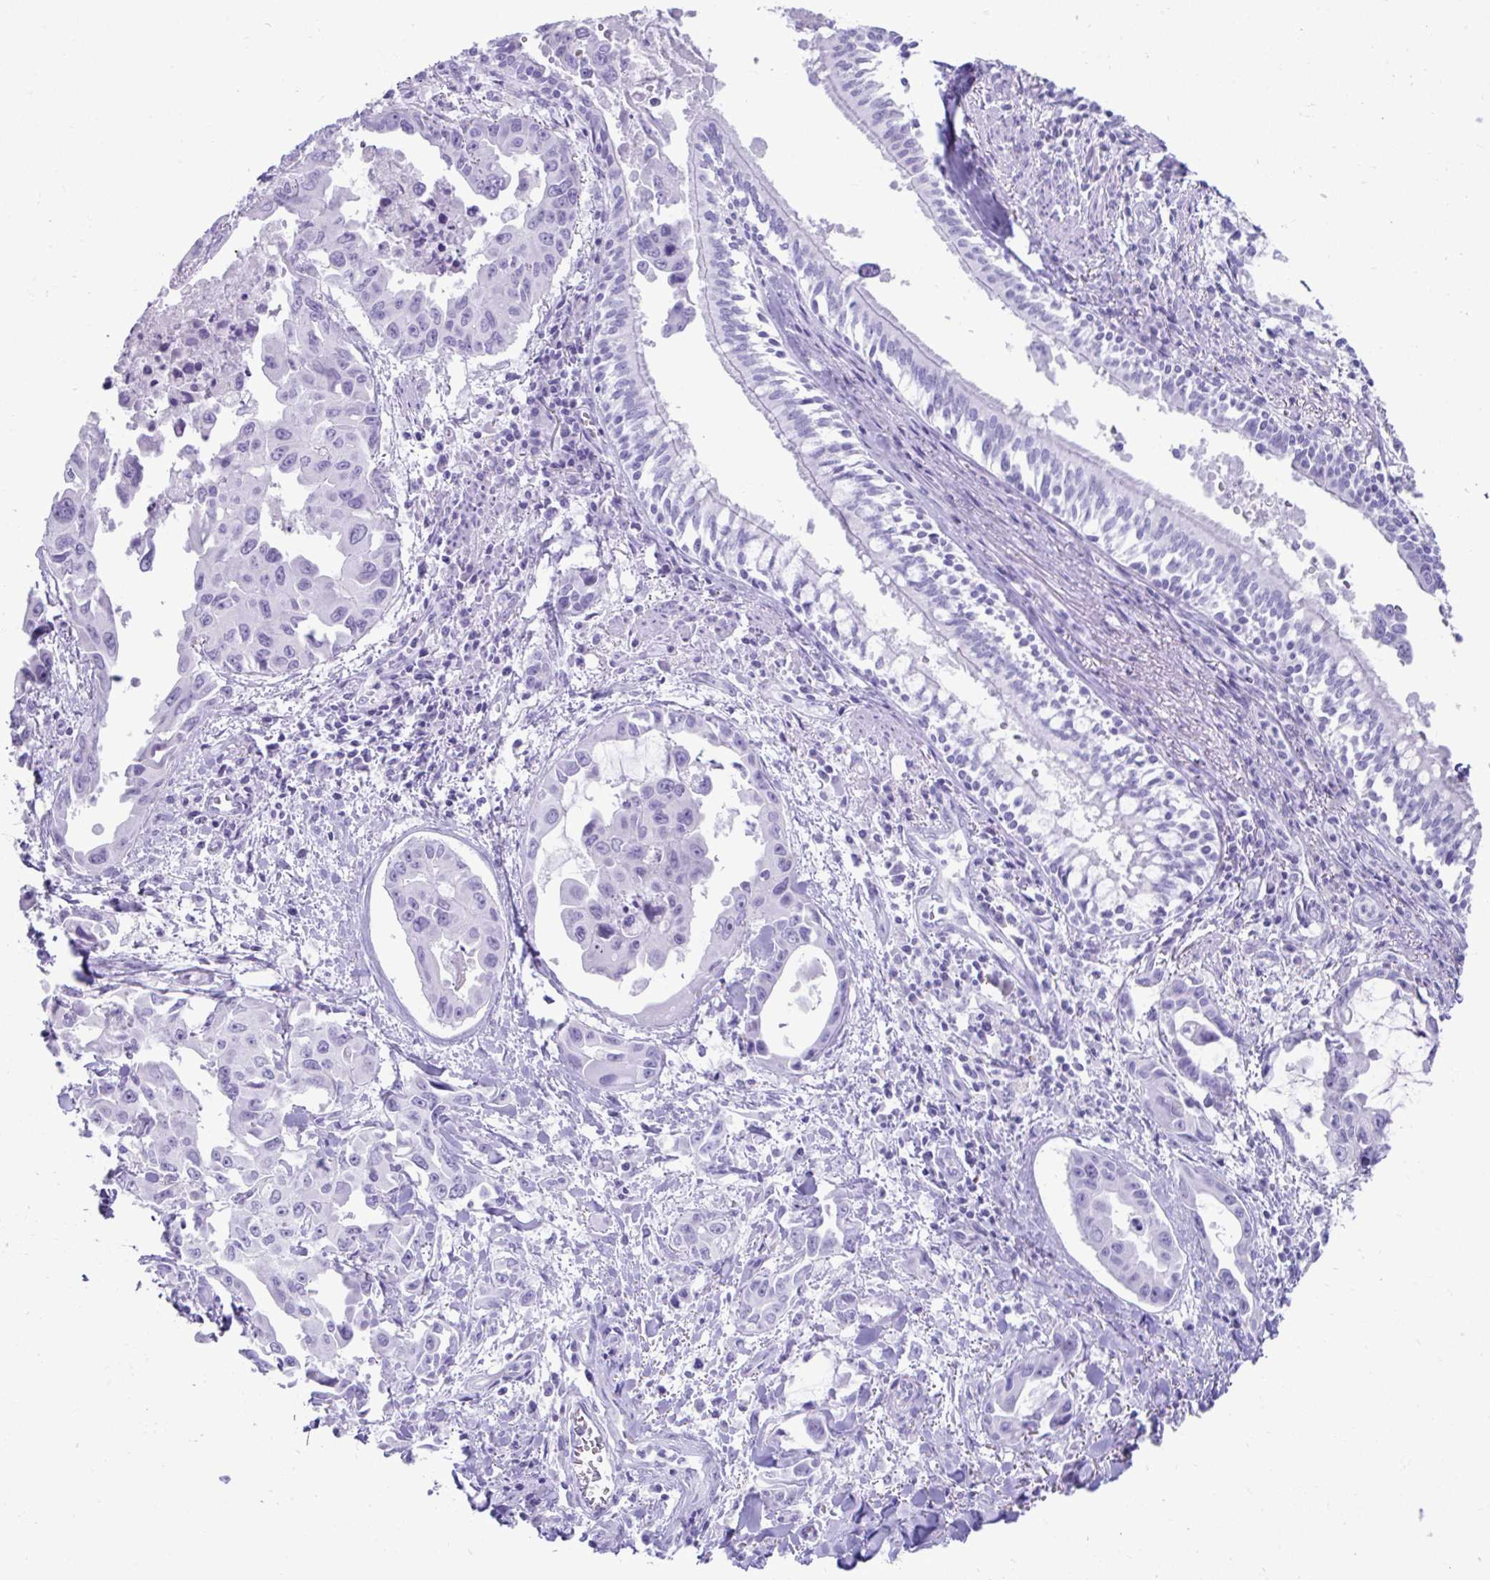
{"staining": {"intensity": "negative", "quantity": "none", "location": "none"}, "tissue": "lung cancer", "cell_type": "Tumor cells", "image_type": "cancer", "snomed": [{"axis": "morphology", "description": "Adenocarcinoma, NOS"}, {"axis": "topography", "description": "Lung"}], "caption": "DAB (3,3'-diaminobenzidine) immunohistochemical staining of human lung cancer (adenocarcinoma) exhibits no significant staining in tumor cells.", "gene": "PSCA", "patient": {"sex": "male", "age": 64}}